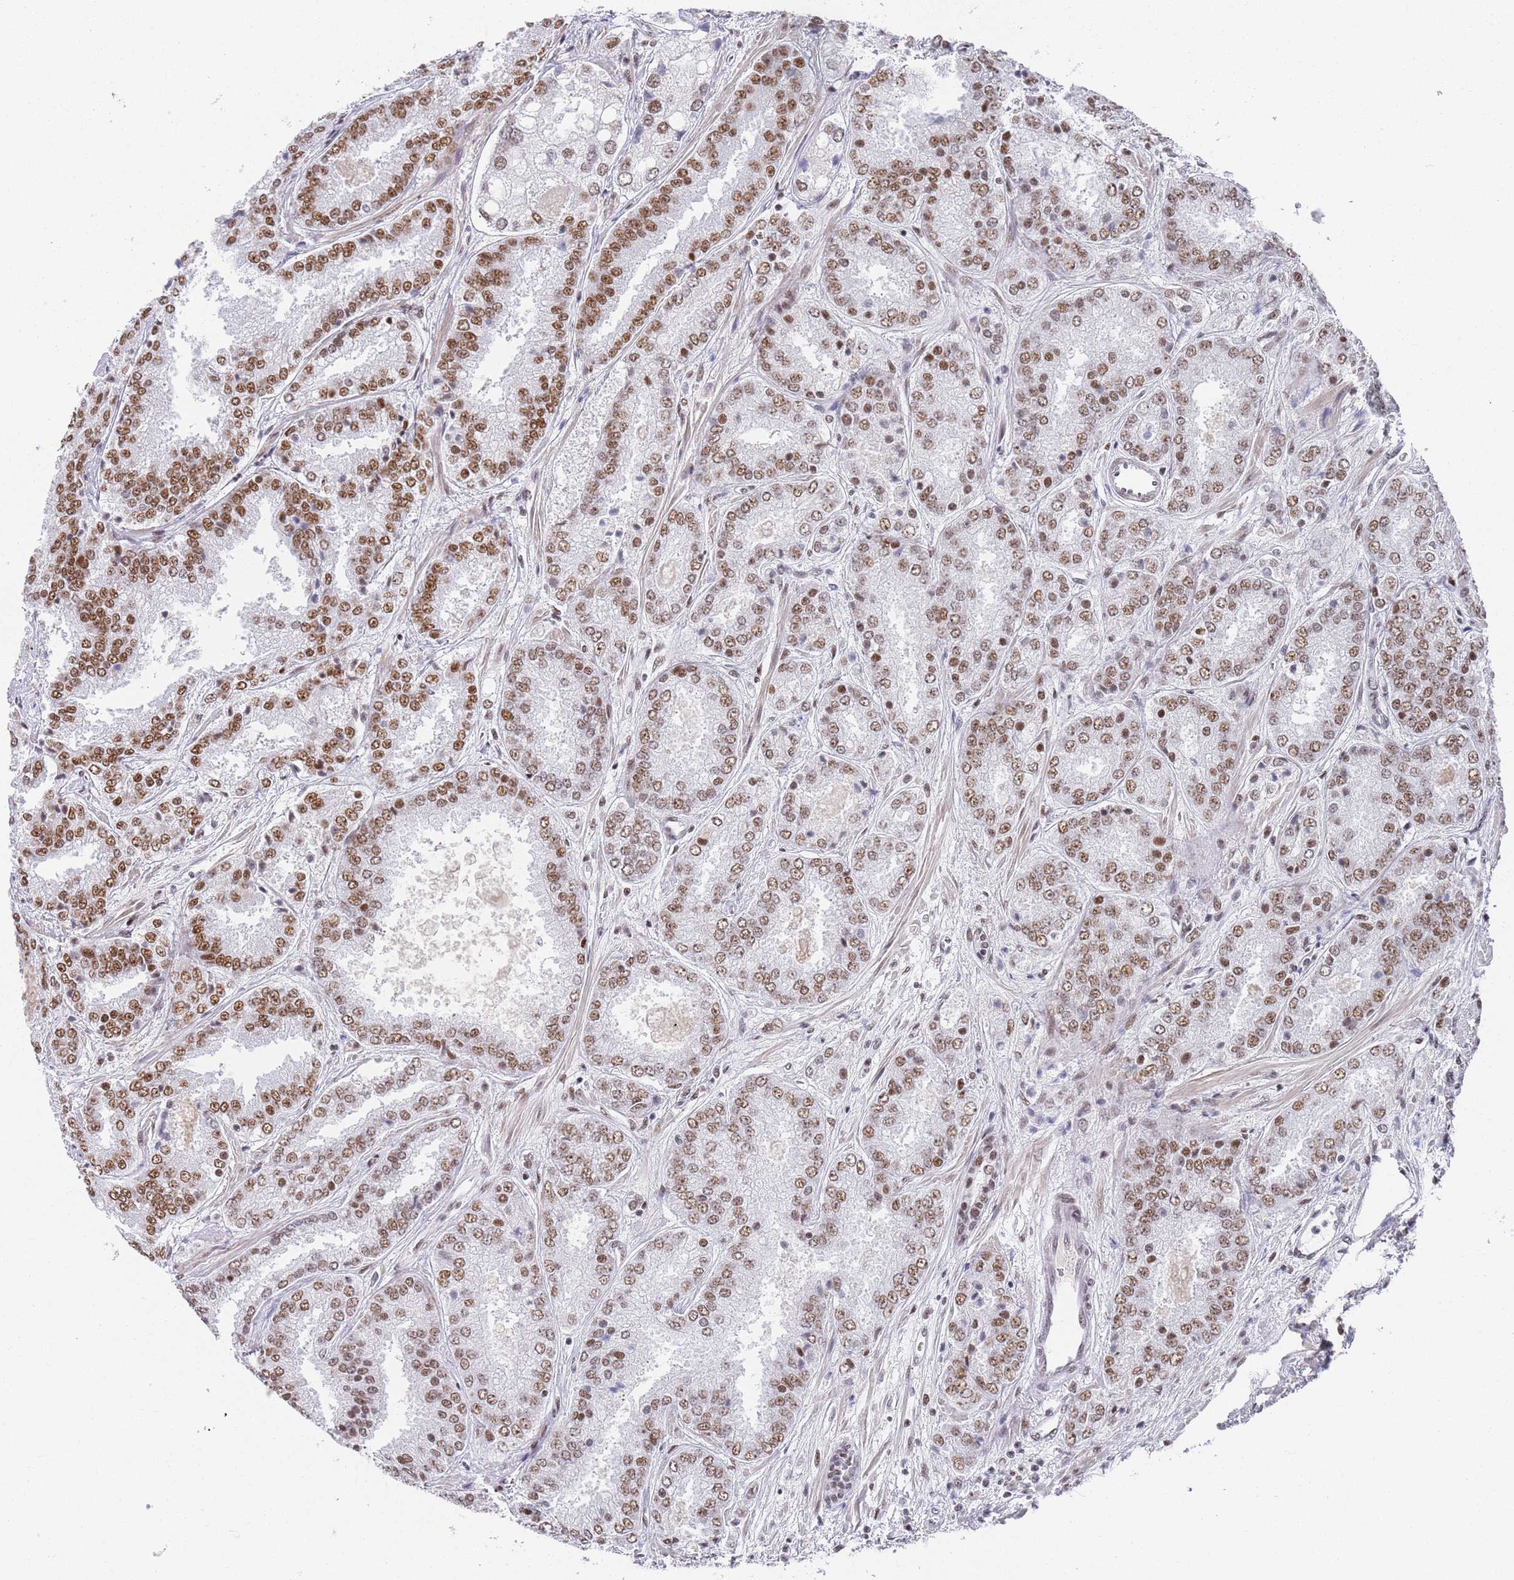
{"staining": {"intensity": "moderate", "quantity": ">75%", "location": "nuclear"}, "tissue": "prostate cancer", "cell_type": "Tumor cells", "image_type": "cancer", "snomed": [{"axis": "morphology", "description": "Adenocarcinoma, High grade"}, {"axis": "topography", "description": "Prostate"}], "caption": "Moderate nuclear positivity for a protein is identified in about >75% of tumor cells of prostate cancer (adenocarcinoma (high-grade)) using immunohistochemistry.", "gene": "AKAP8L", "patient": {"sex": "male", "age": 63}}